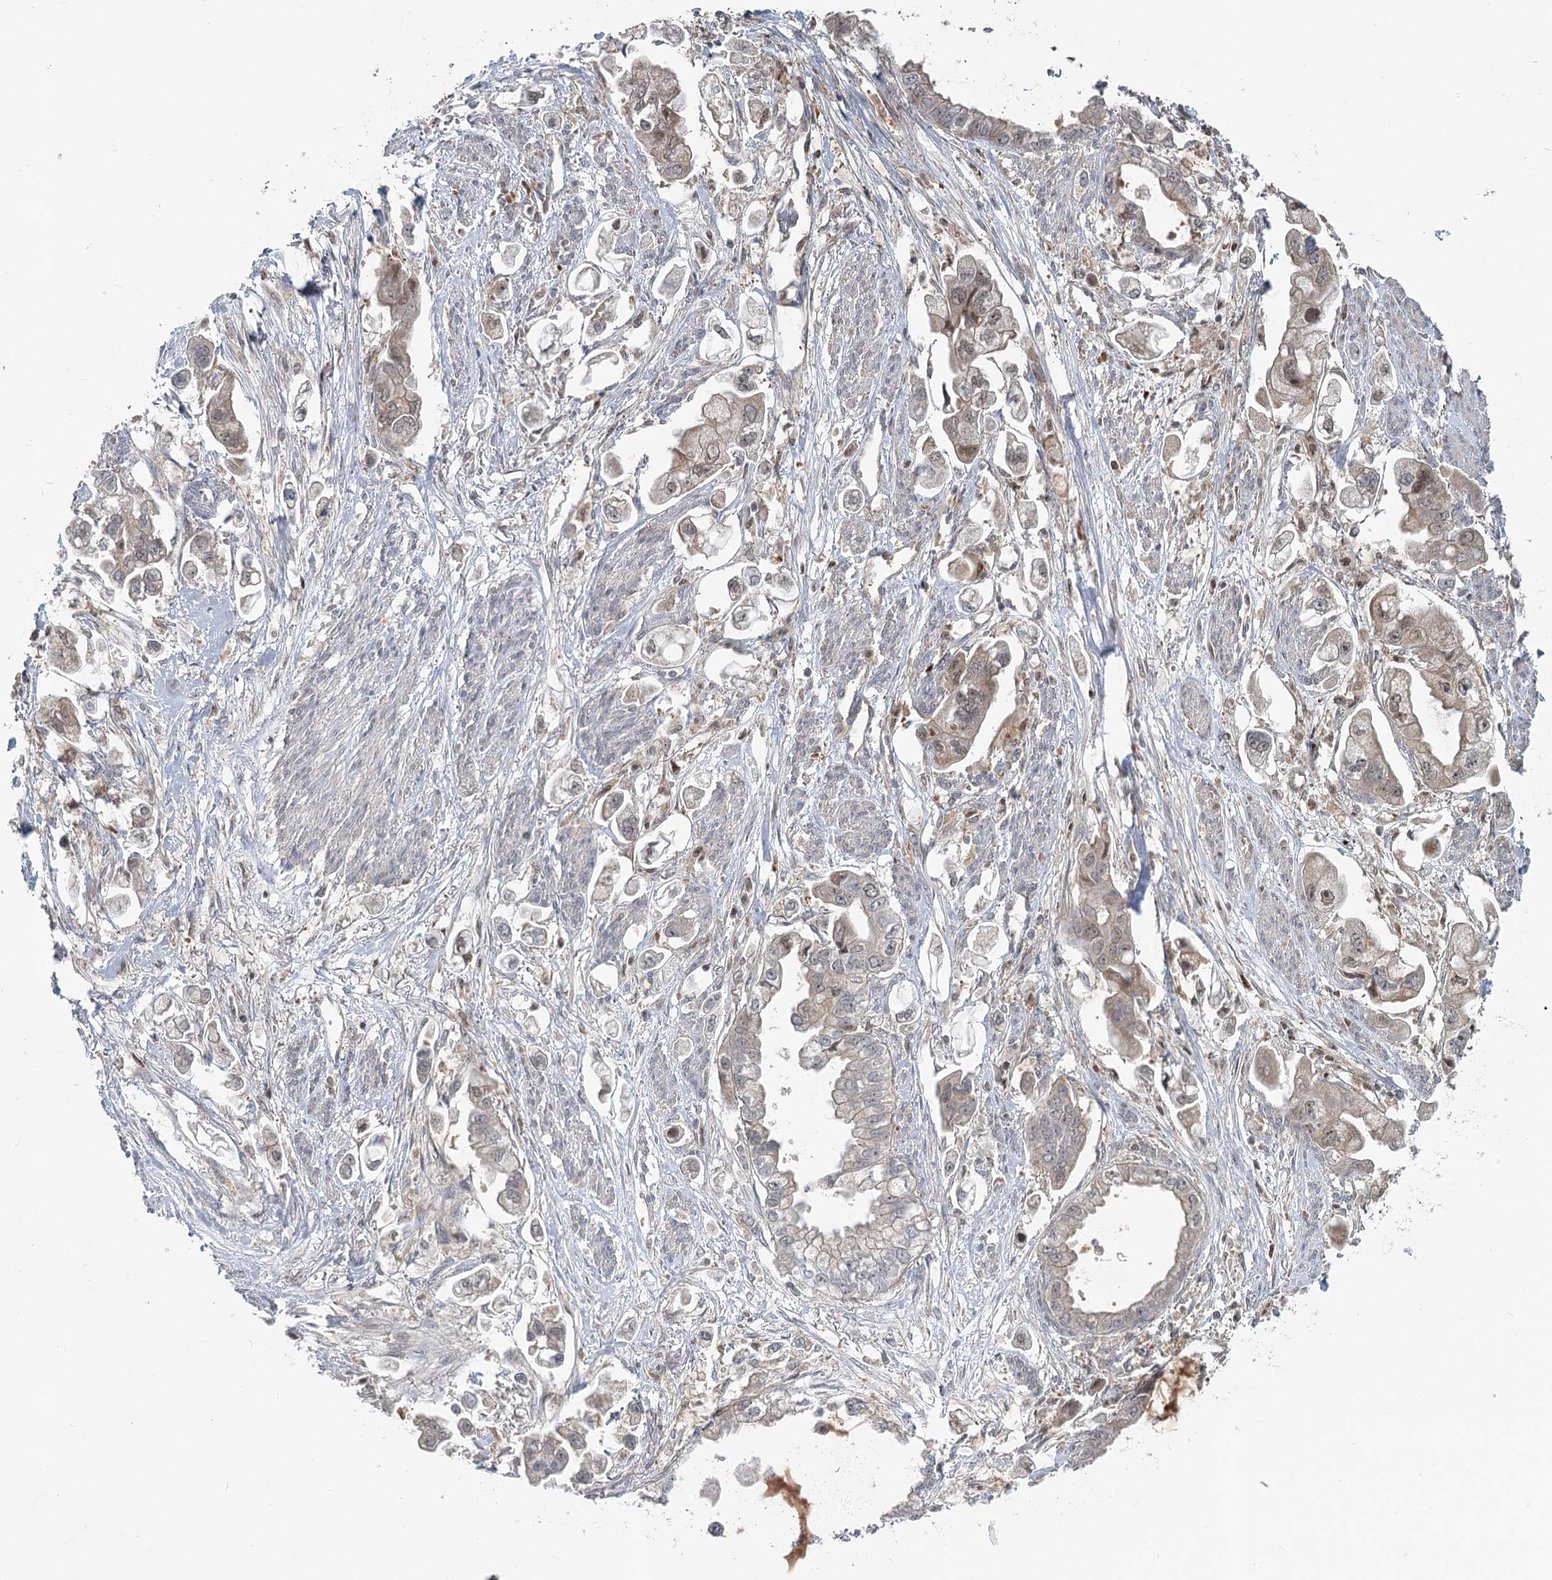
{"staining": {"intensity": "weak", "quantity": "25%-75%", "location": "cytoplasmic/membranous,nuclear"}, "tissue": "stomach cancer", "cell_type": "Tumor cells", "image_type": "cancer", "snomed": [{"axis": "morphology", "description": "Adenocarcinoma, NOS"}, {"axis": "topography", "description": "Stomach"}], "caption": "Brown immunohistochemical staining in human adenocarcinoma (stomach) shows weak cytoplasmic/membranous and nuclear expression in about 25%-75% of tumor cells.", "gene": "THNSL1", "patient": {"sex": "male", "age": 62}}